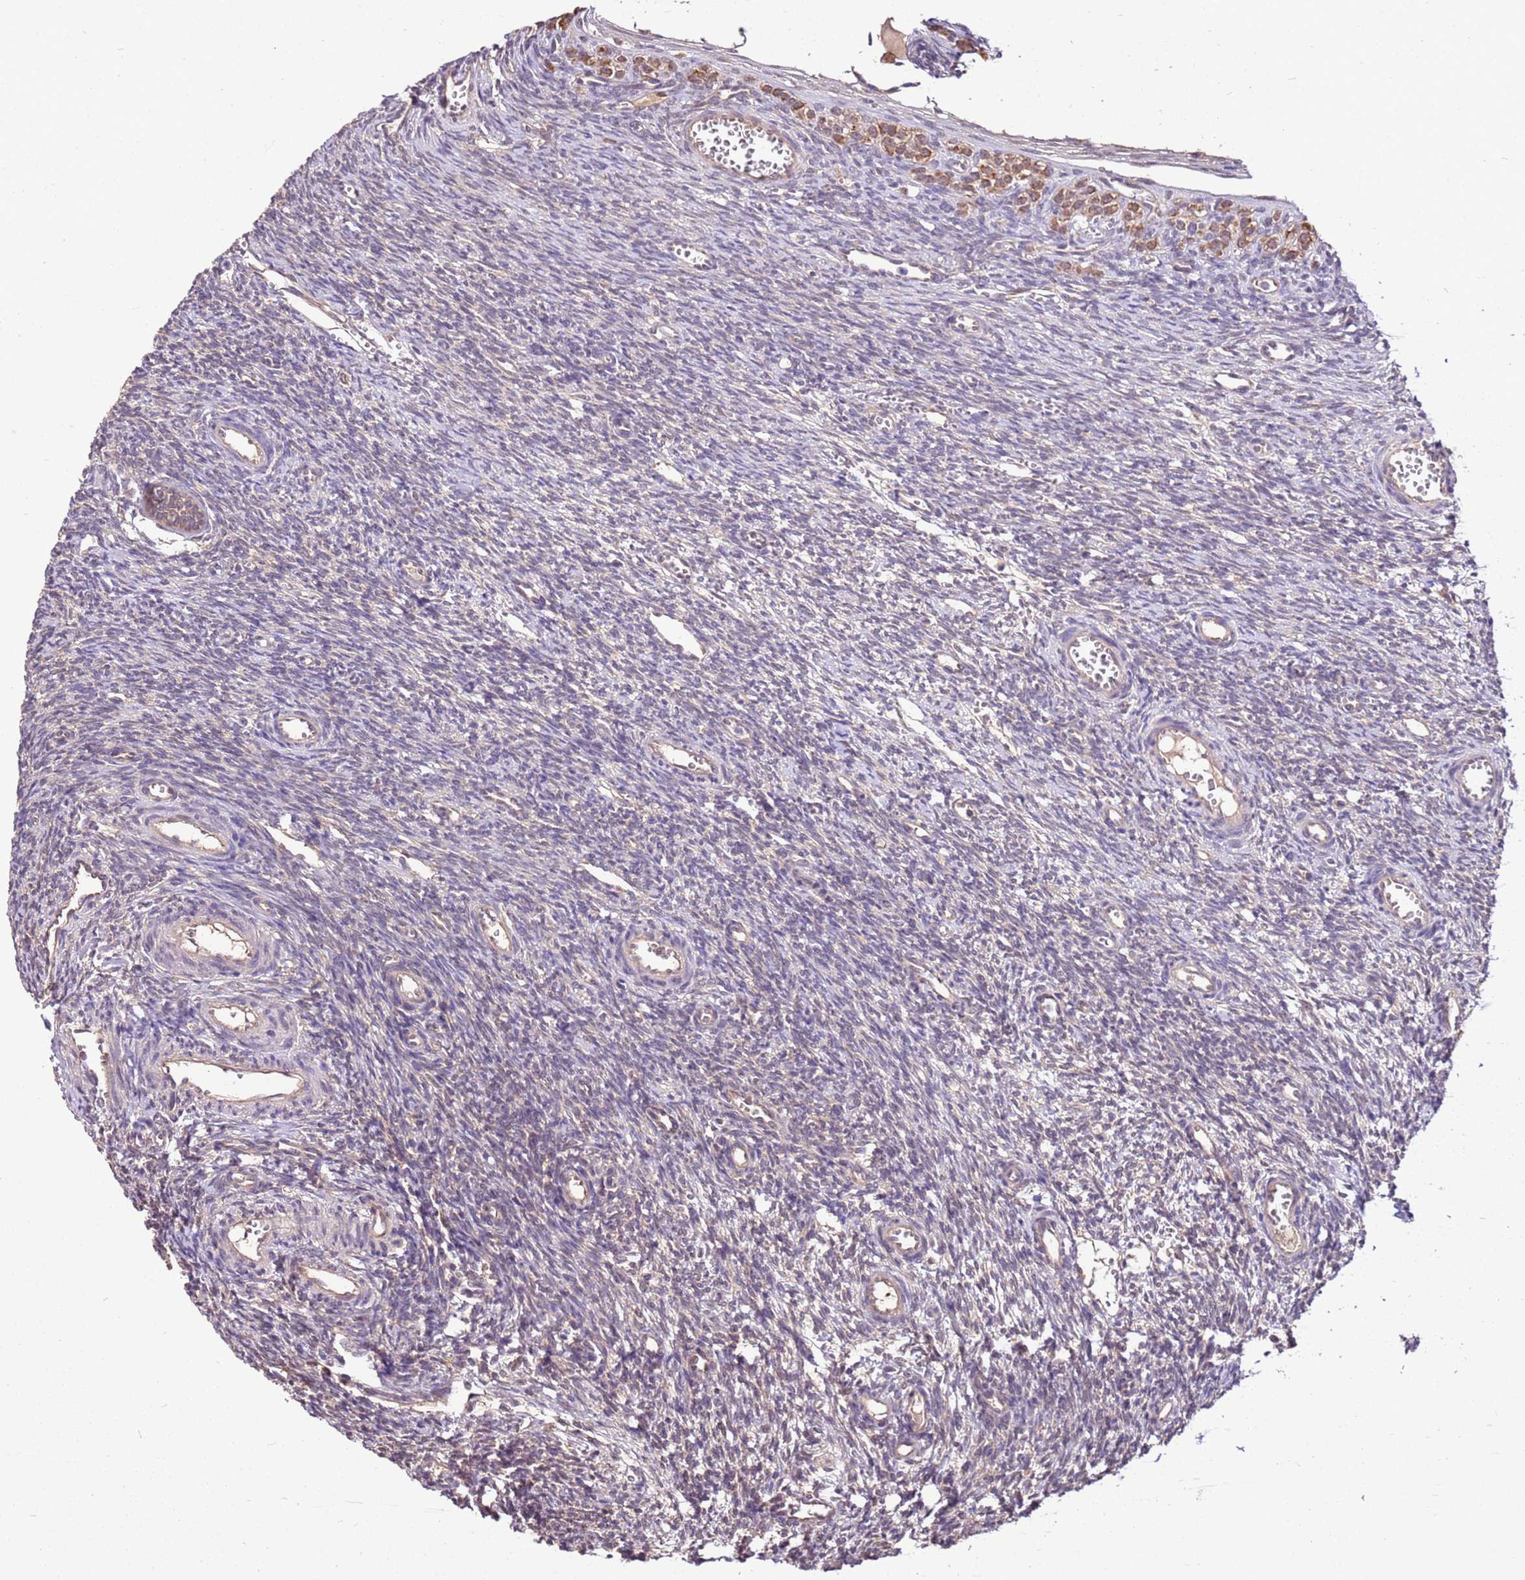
{"staining": {"intensity": "negative", "quantity": "none", "location": "none"}, "tissue": "ovary", "cell_type": "Ovarian stroma cells", "image_type": "normal", "snomed": [{"axis": "morphology", "description": "Normal tissue, NOS"}, {"axis": "topography", "description": "Ovary"}], "caption": "IHC of unremarkable ovary demonstrates no expression in ovarian stroma cells. The staining is performed using DAB (3,3'-diaminobenzidine) brown chromogen with nuclei counter-stained in using hematoxylin.", "gene": "BBS5", "patient": {"sex": "female", "age": 39}}